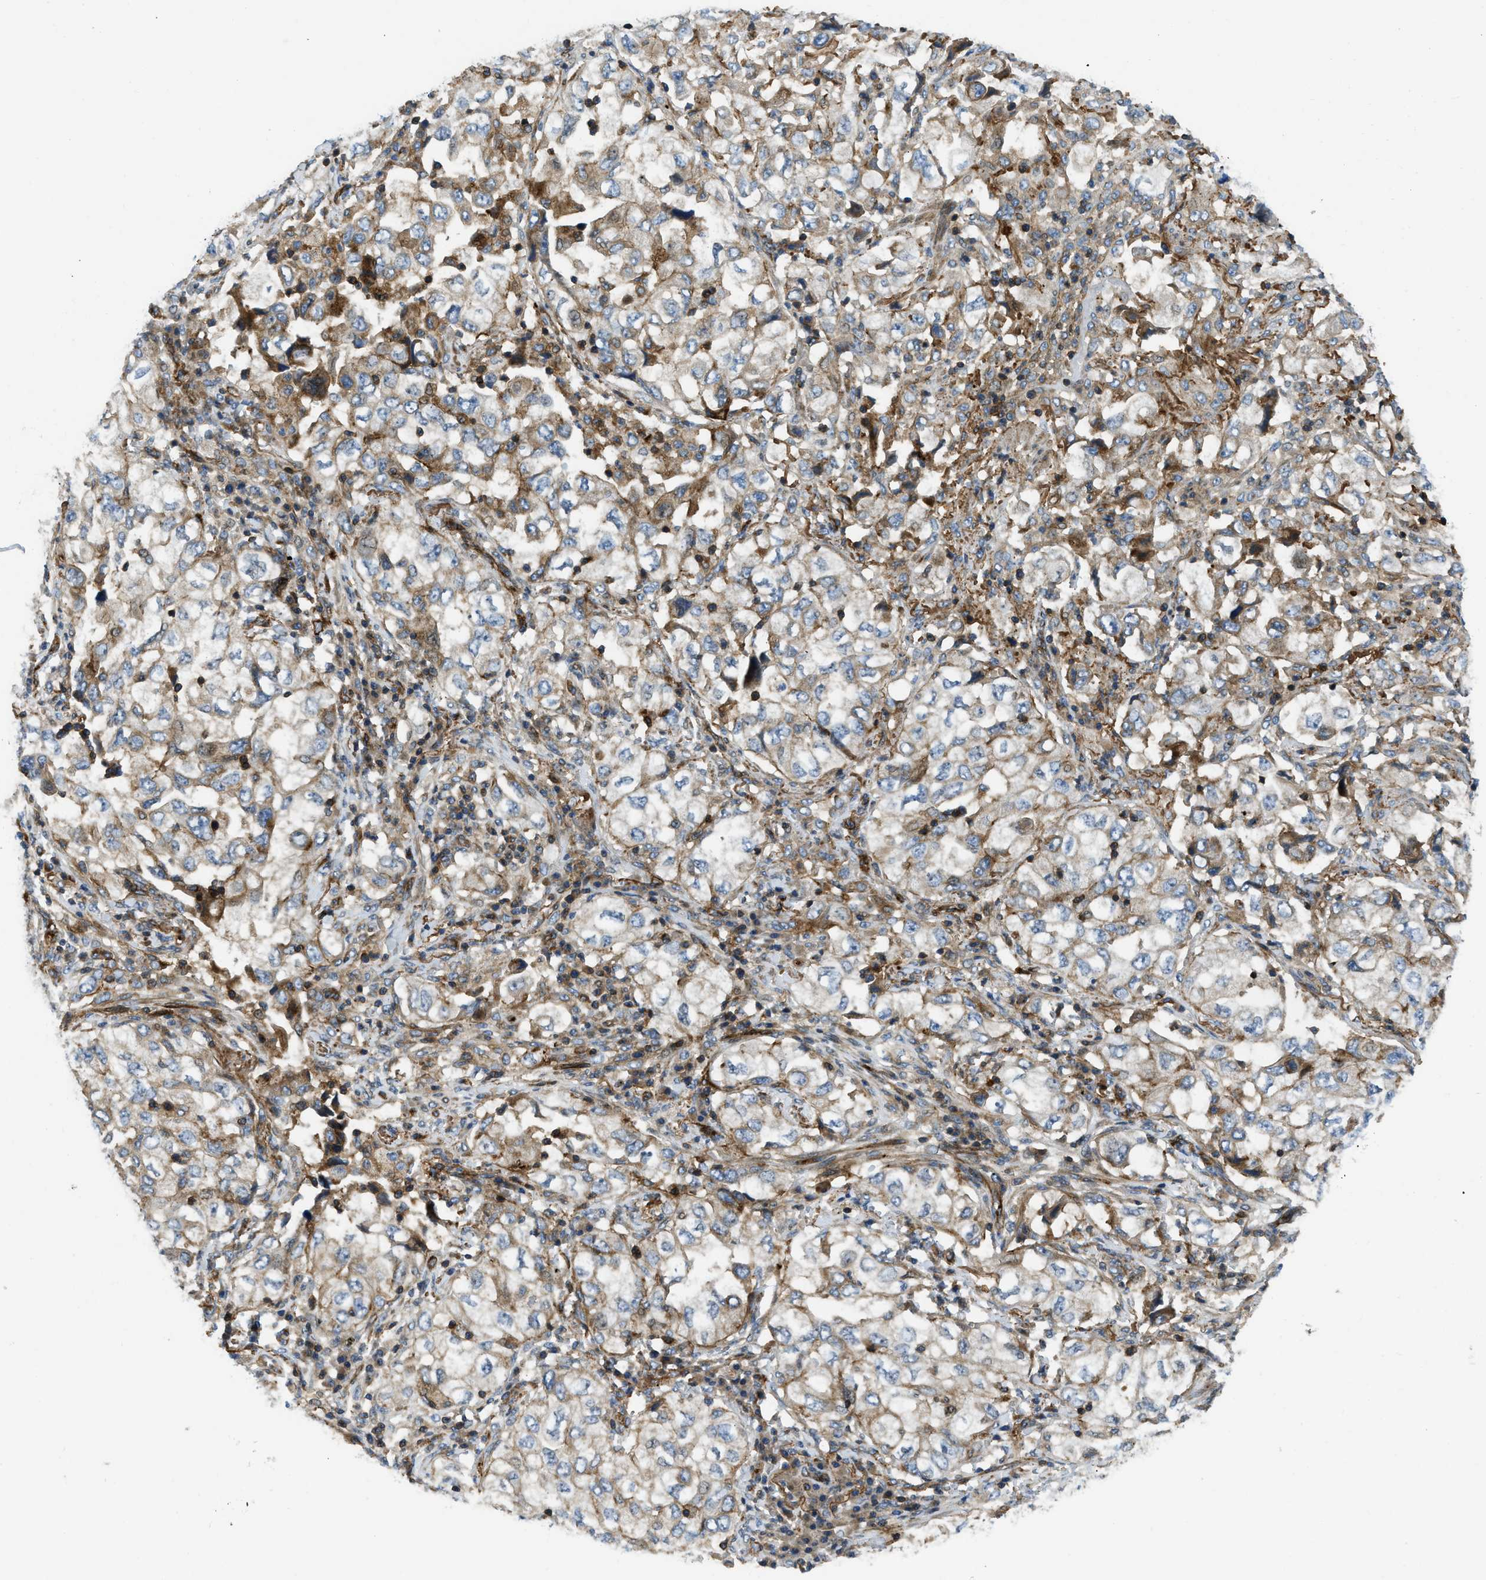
{"staining": {"intensity": "weak", "quantity": ">75%", "location": "cytoplasmic/membranous"}, "tissue": "lung cancer", "cell_type": "Tumor cells", "image_type": "cancer", "snomed": [{"axis": "morphology", "description": "Adenocarcinoma, NOS"}, {"axis": "topography", "description": "Lung"}], "caption": "Tumor cells show weak cytoplasmic/membranous expression in approximately >75% of cells in lung adenocarcinoma.", "gene": "NYNRIN", "patient": {"sex": "male", "age": 64}}